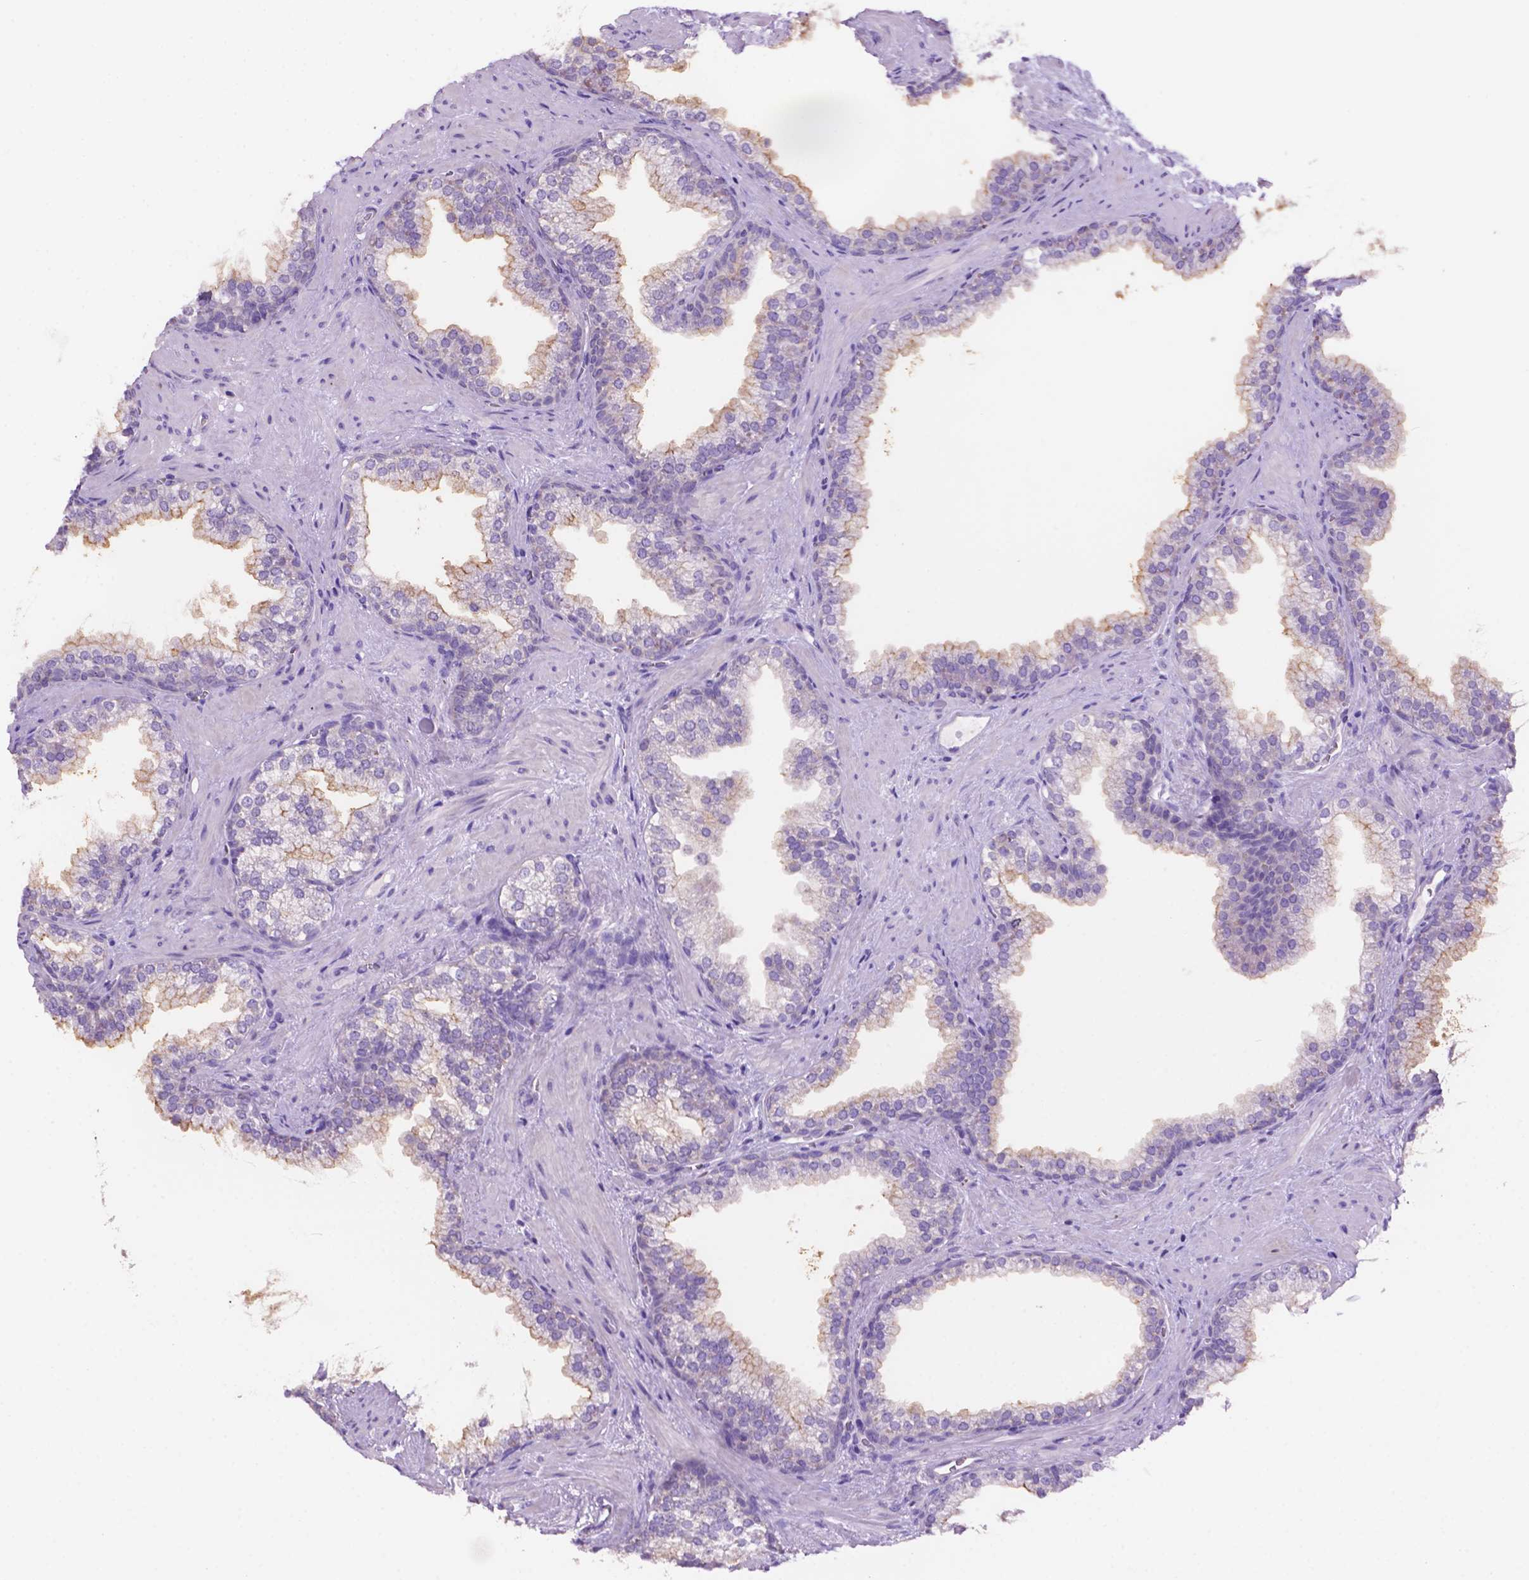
{"staining": {"intensity": "weak", "quantity": "<25%", "location": "cytoplasmic/membranous"}, "tissue": "prostate", "cell_type": "Glandular cells", "image_type": "normal", "snomed": [{"axis": "morphology", "description": "Normal tissue, NOS"}, {"axis": "topography", "description": "Prostate"}], "caption": "Immunohistochemical staining of normal human prostate demonstrates no significant expression in glandular cells. Nuclei are stained in blue.", "gene": "PRPS2", "patient": {"sex": "male", "age": 79}}